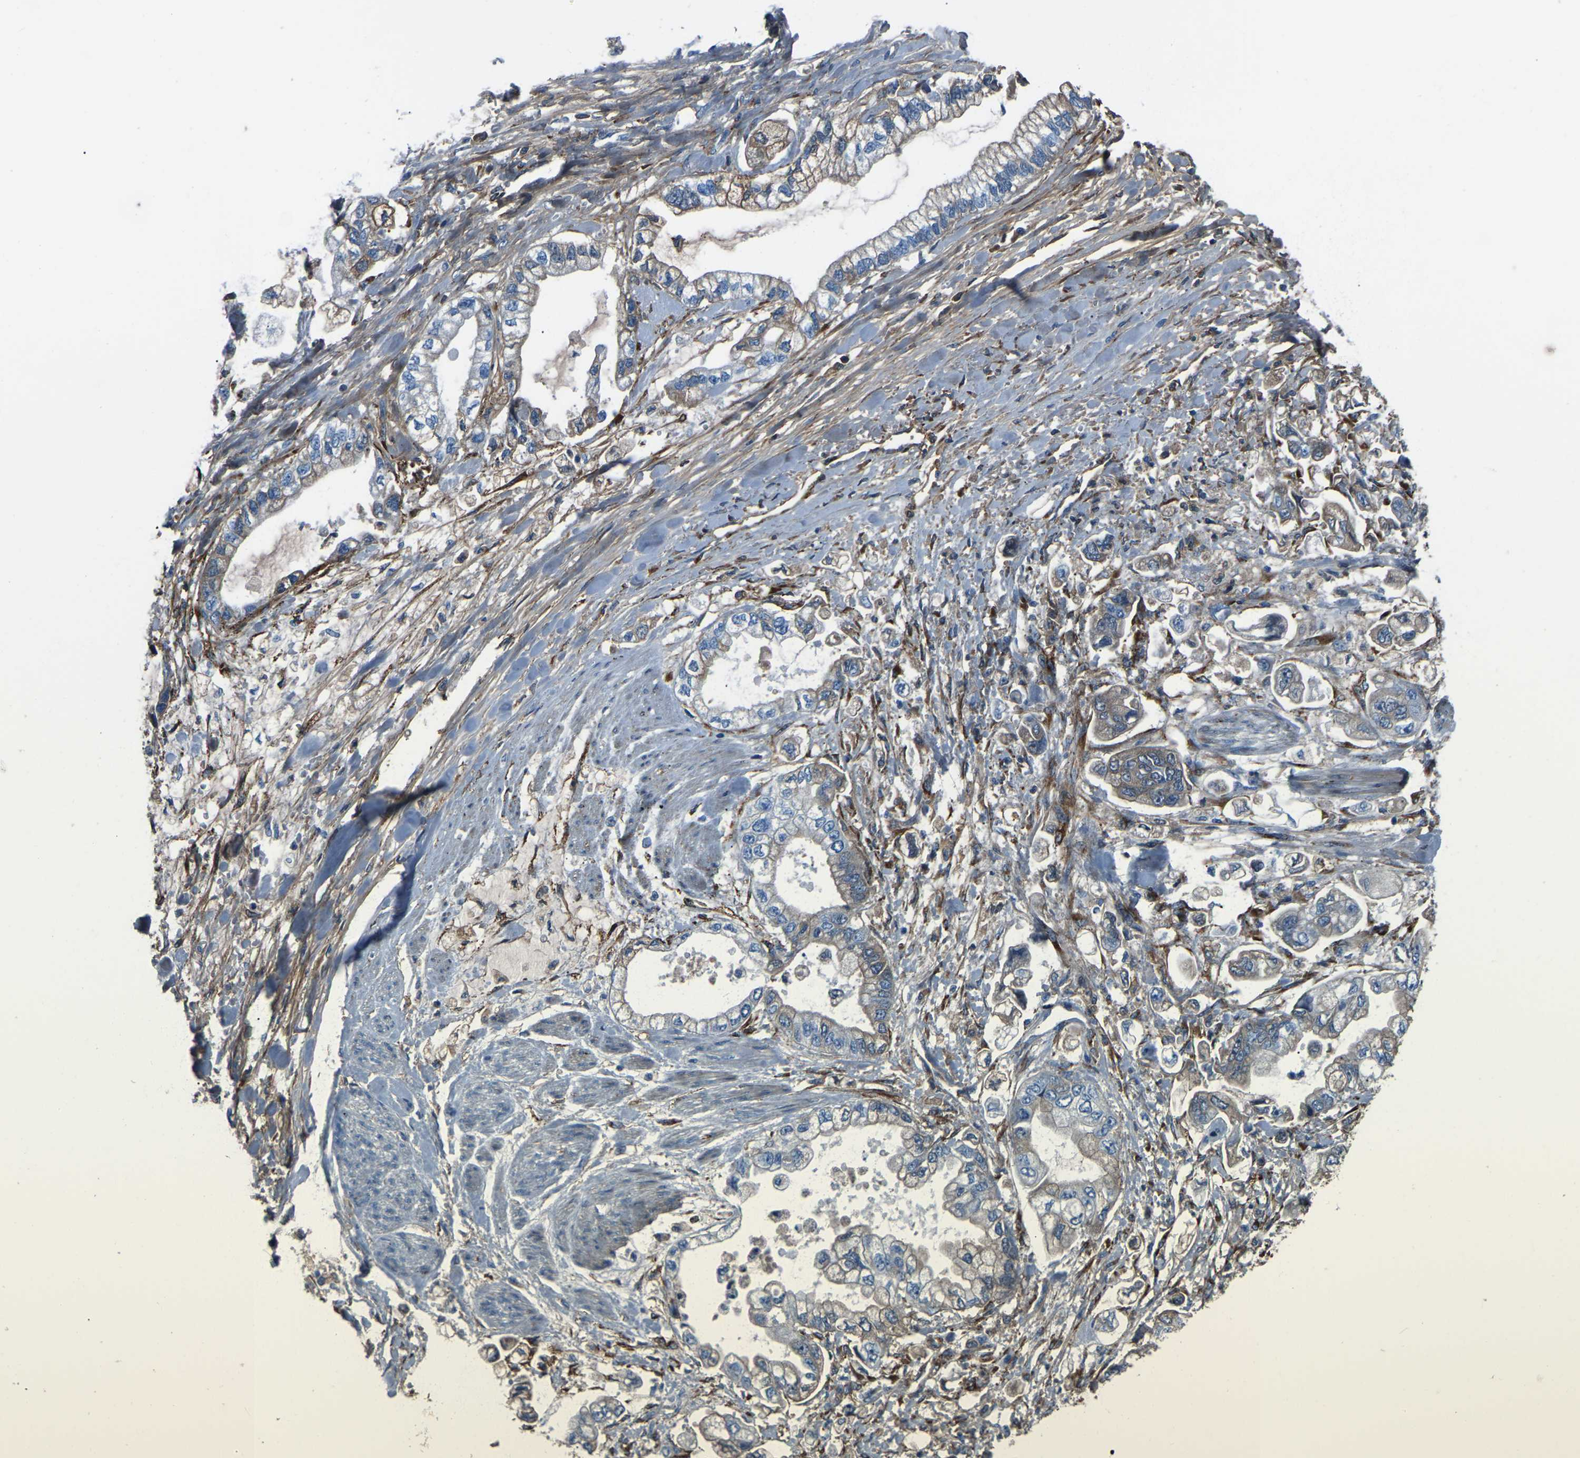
{"staining": {"intensity": "negative", "quantity": "none", "location": "none"}, "tissue": "stomach cancer", "cell_type": "Tumor cells", "image_type": "cancer", "snomed": [{"axis": "morphology", "description": "Normal tissue, NOS"}, {"axis": "morphology", "description": "Adenocarcinoma, NOS"}, {"axis": "topography", "description": "Stomach"}], "caption": "An immunohistochemistry image of stomach adenocarcinoma is shown. There is no staining in tumor cells of stomach adenocarcinoma.", "gene": "COL3A1", "patient": {"sex": "male", "age": 62}}